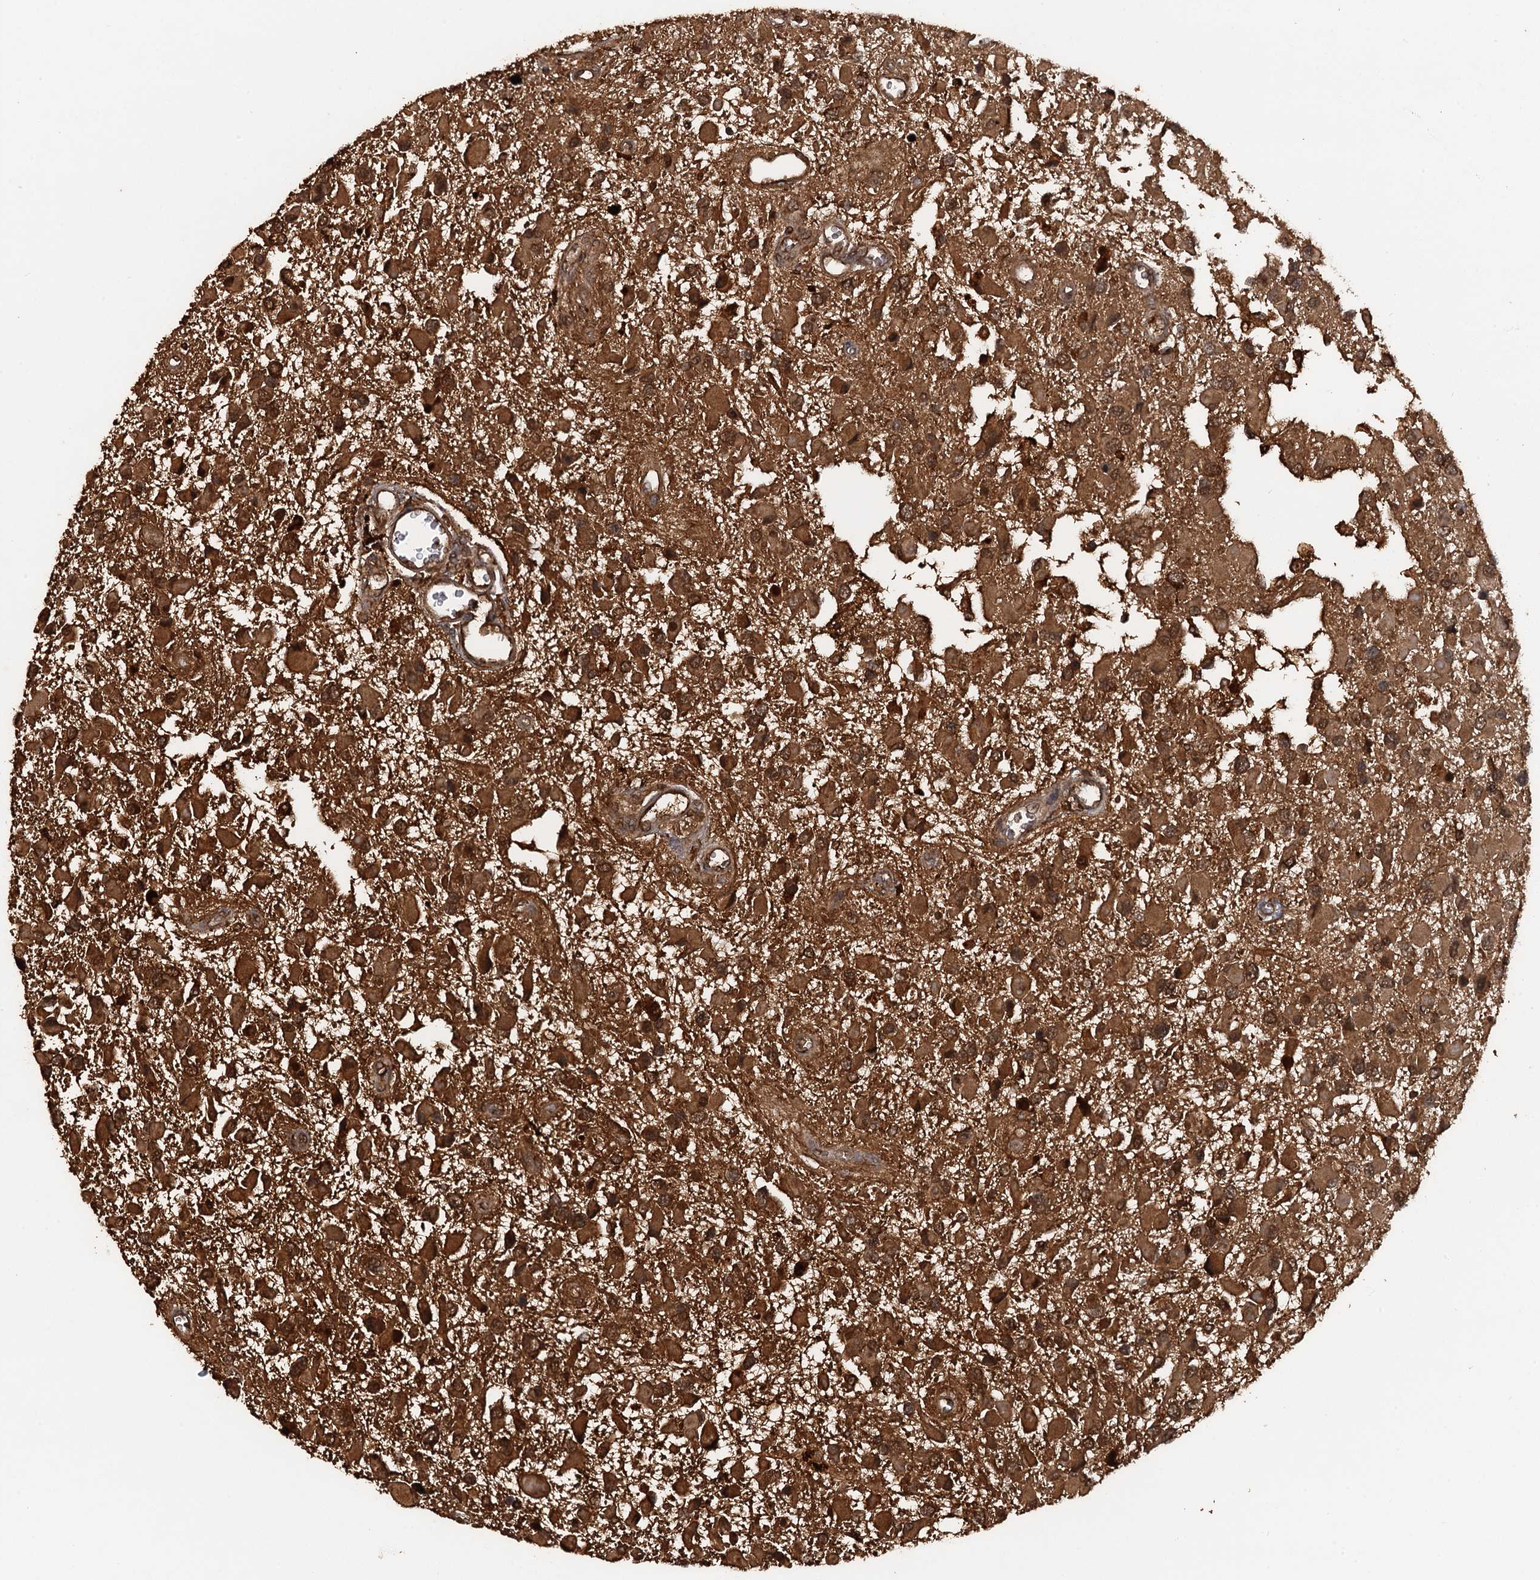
{"staining": {"intensity": "strong", "quantity": ">75%", "location": "cytoplasmic/membranous,nuclear"}, "tissue": "glioma", "cell_type": "Tumor cells", "image_type": "cancer", "snomed": [{"axis": "morphology", "description": "Glioma, malignant, High grade"}, {"axis": "topography", "description": "Brain"}], "caption": "The image demonstrates staining of malignant high-grade glioma, revealing strong cytoplasmic/membranous and nuclear protein staining (brown color) within tumor cells. The staining was performed using DAB to visualize the protein expression in brown, while the nuclei were stained in blue with hematoxylin (Magnification: 20x).", "gene": "HAPLN3", "patient": {"sex": "male", "age": 53}}